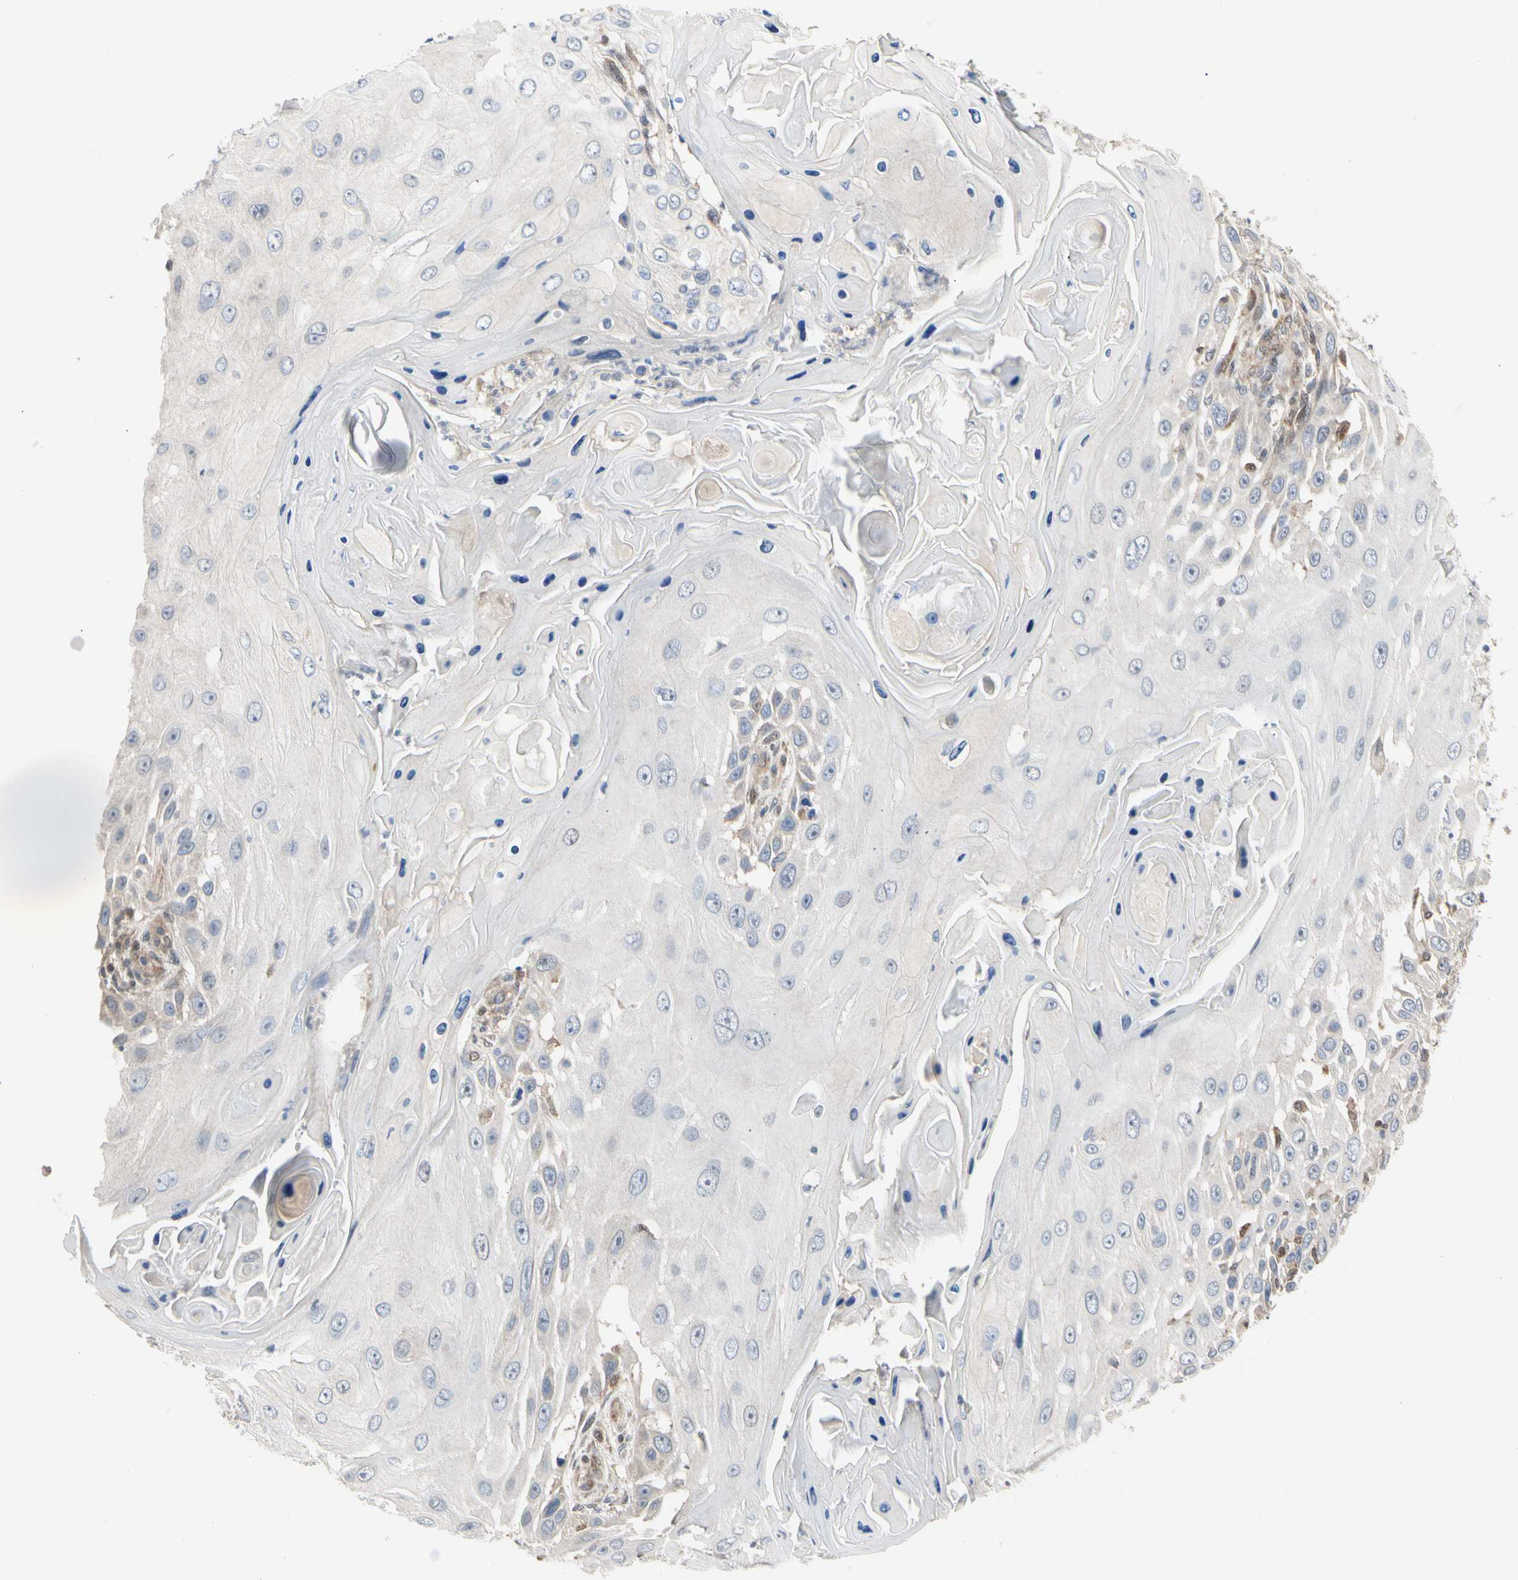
{"staining": {"intensity": "negative", "quantity": "none", "location": "none"}, "tissue": "skin cancer", "cell_type": "Tumor cells", "image_type": "cancer", "snomed": [{"axis": "morphology", "description": "Squamous cell carcinoma, NOS"}, {"axis": "topography", "description": "Skin"}], "caption": "High magnification brightfield microscopy of skin cancer (squamous cell carcinoma) stained with DAB (3,3'-diaminobenzidine) (brown) and counterstained with hematoxylin (blue): tumor cells show no significant positivity.", "gene": "CDK5", "patient": {"sex": "female", "age": 44}}